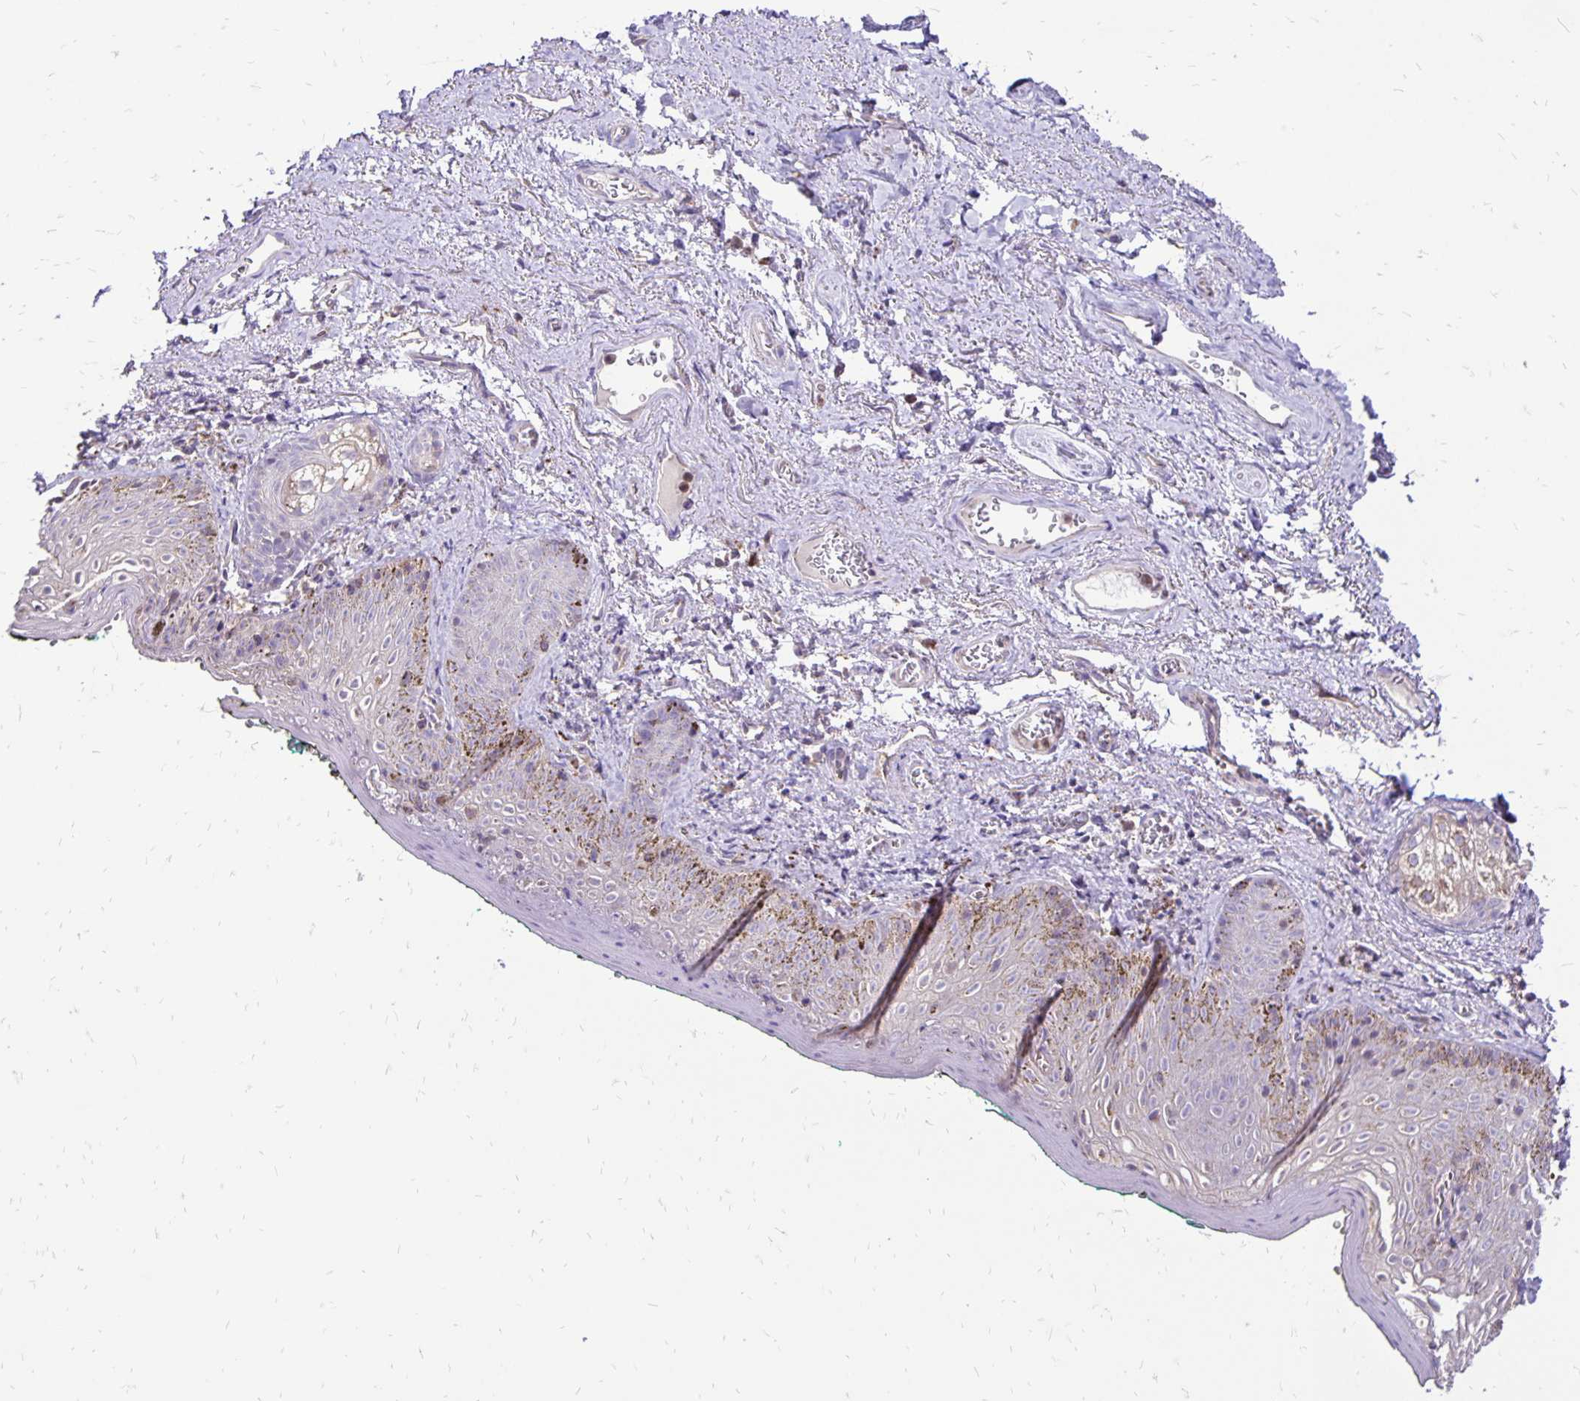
{"staining": {"intensity": "negative", "quantity": "none", "location": "none"}, "tissue": "vagina", "cell_type": "Squamous epithelial cells", "image_type": "normal", "snomed": [{"axis": "morphology", "description": "Normal tissue, NOS"}, {"axis": "topography", "description": "Vulva"}, {"axis": "topography", "description": "Vagina"}, {"axis": "topography", "description": "Peripheral nerve tissue"}], "caption": "There is no significant expression in squamous epithelial cells of vagina. Nuclei are stained in blue.", "gene": "EIF5A", "patient": {"sex": "female", "age": 66}}